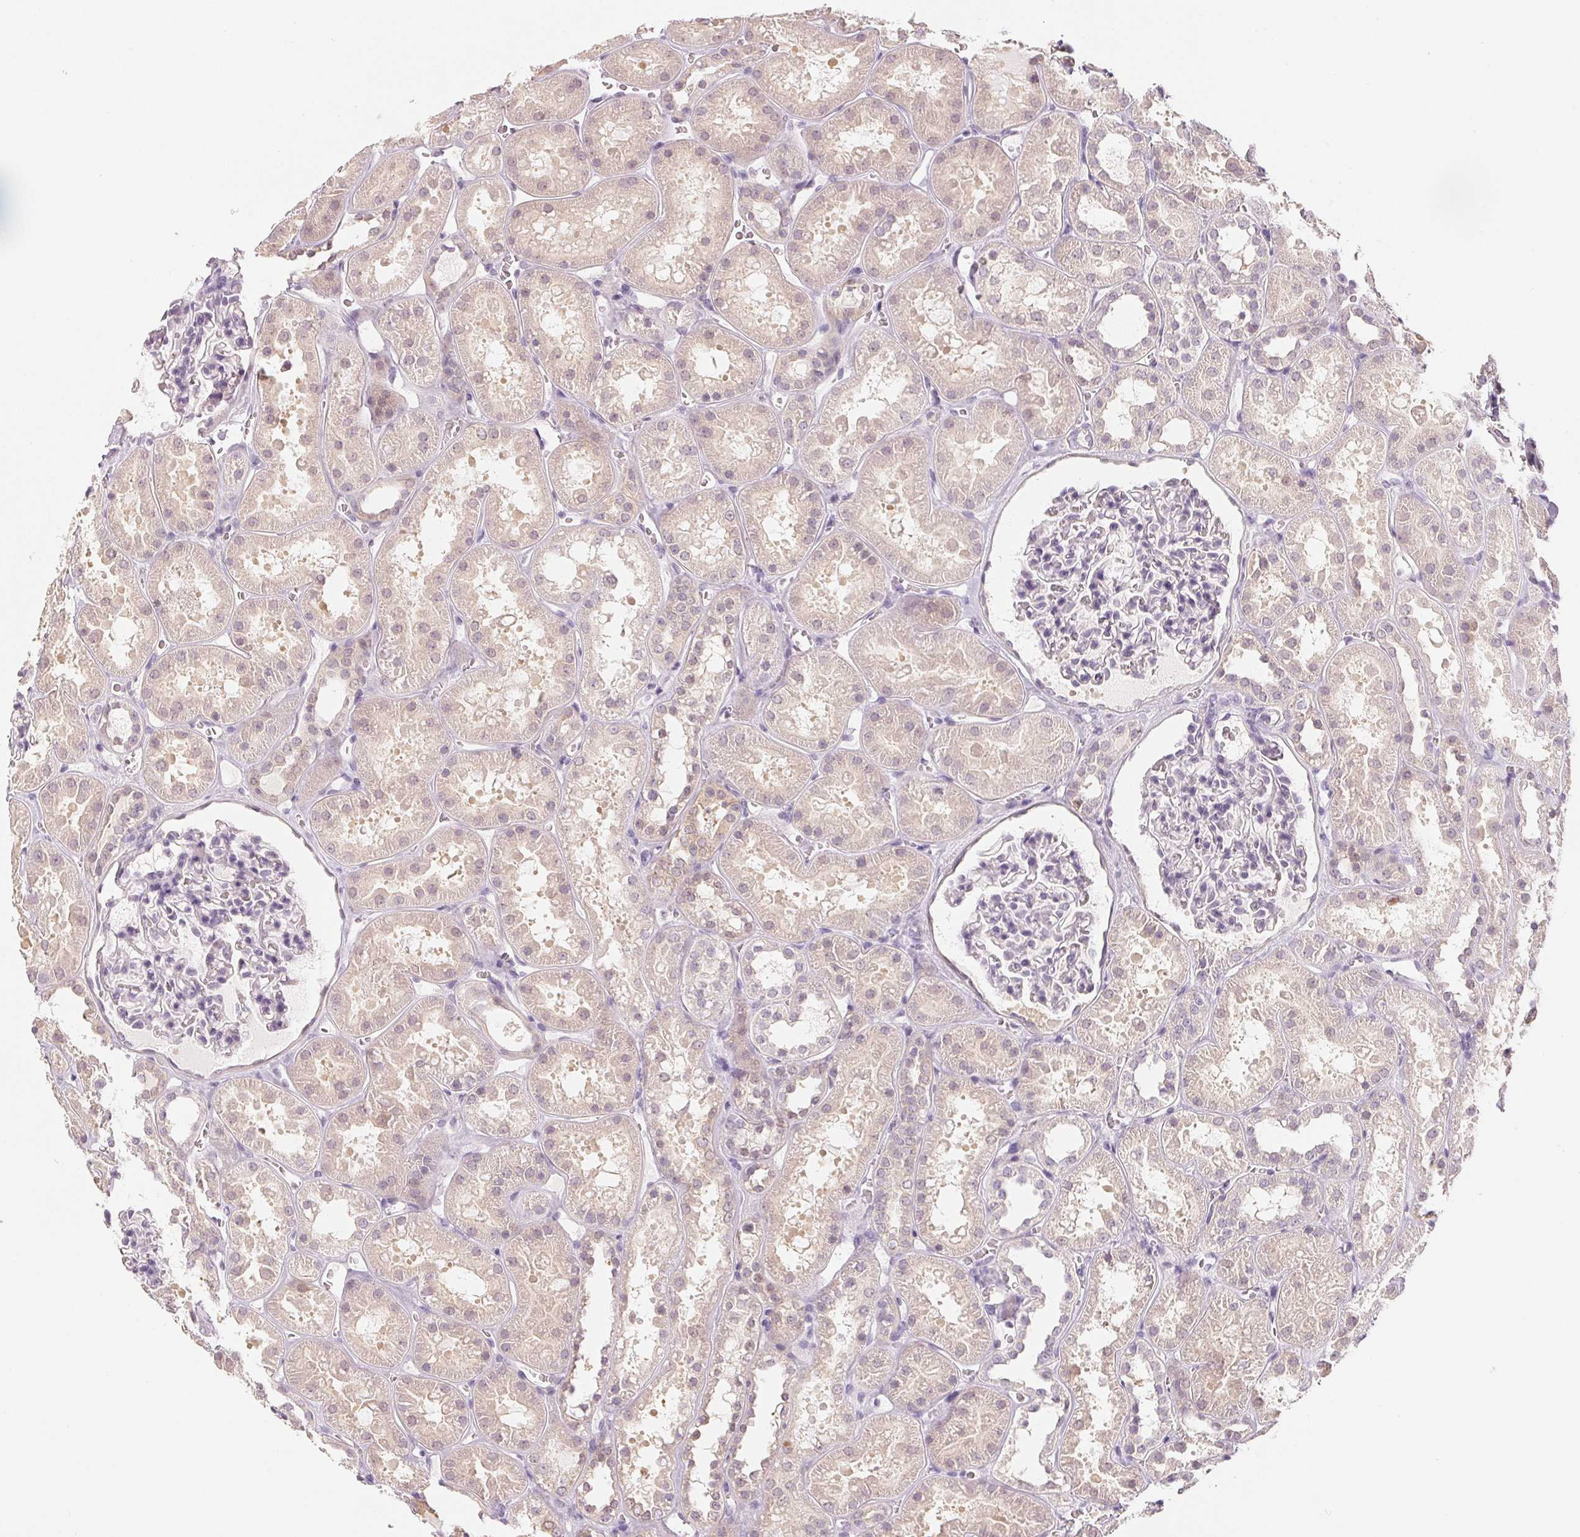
{"staining": {"intensity": "negative", "quantity": "none", "location": "none"}, "tissue": "kidney", "cell_type": "Cells in glomeruli", "image_type": "normal", "snomed": [{"axis": "morphology", "description": "Normal tissue, NOS"}, {"axis": "topography", "description": "Kidney"}], "caption": "Immunohistochemistry of benign kidney shows no expression in cells in glomeruli. The staining is performed using DAB brown chromogen with nuclei counter-stained in using hematoxylin.", "gene": "CFAP276", "patient": {"sex": "female", "age": 41}}